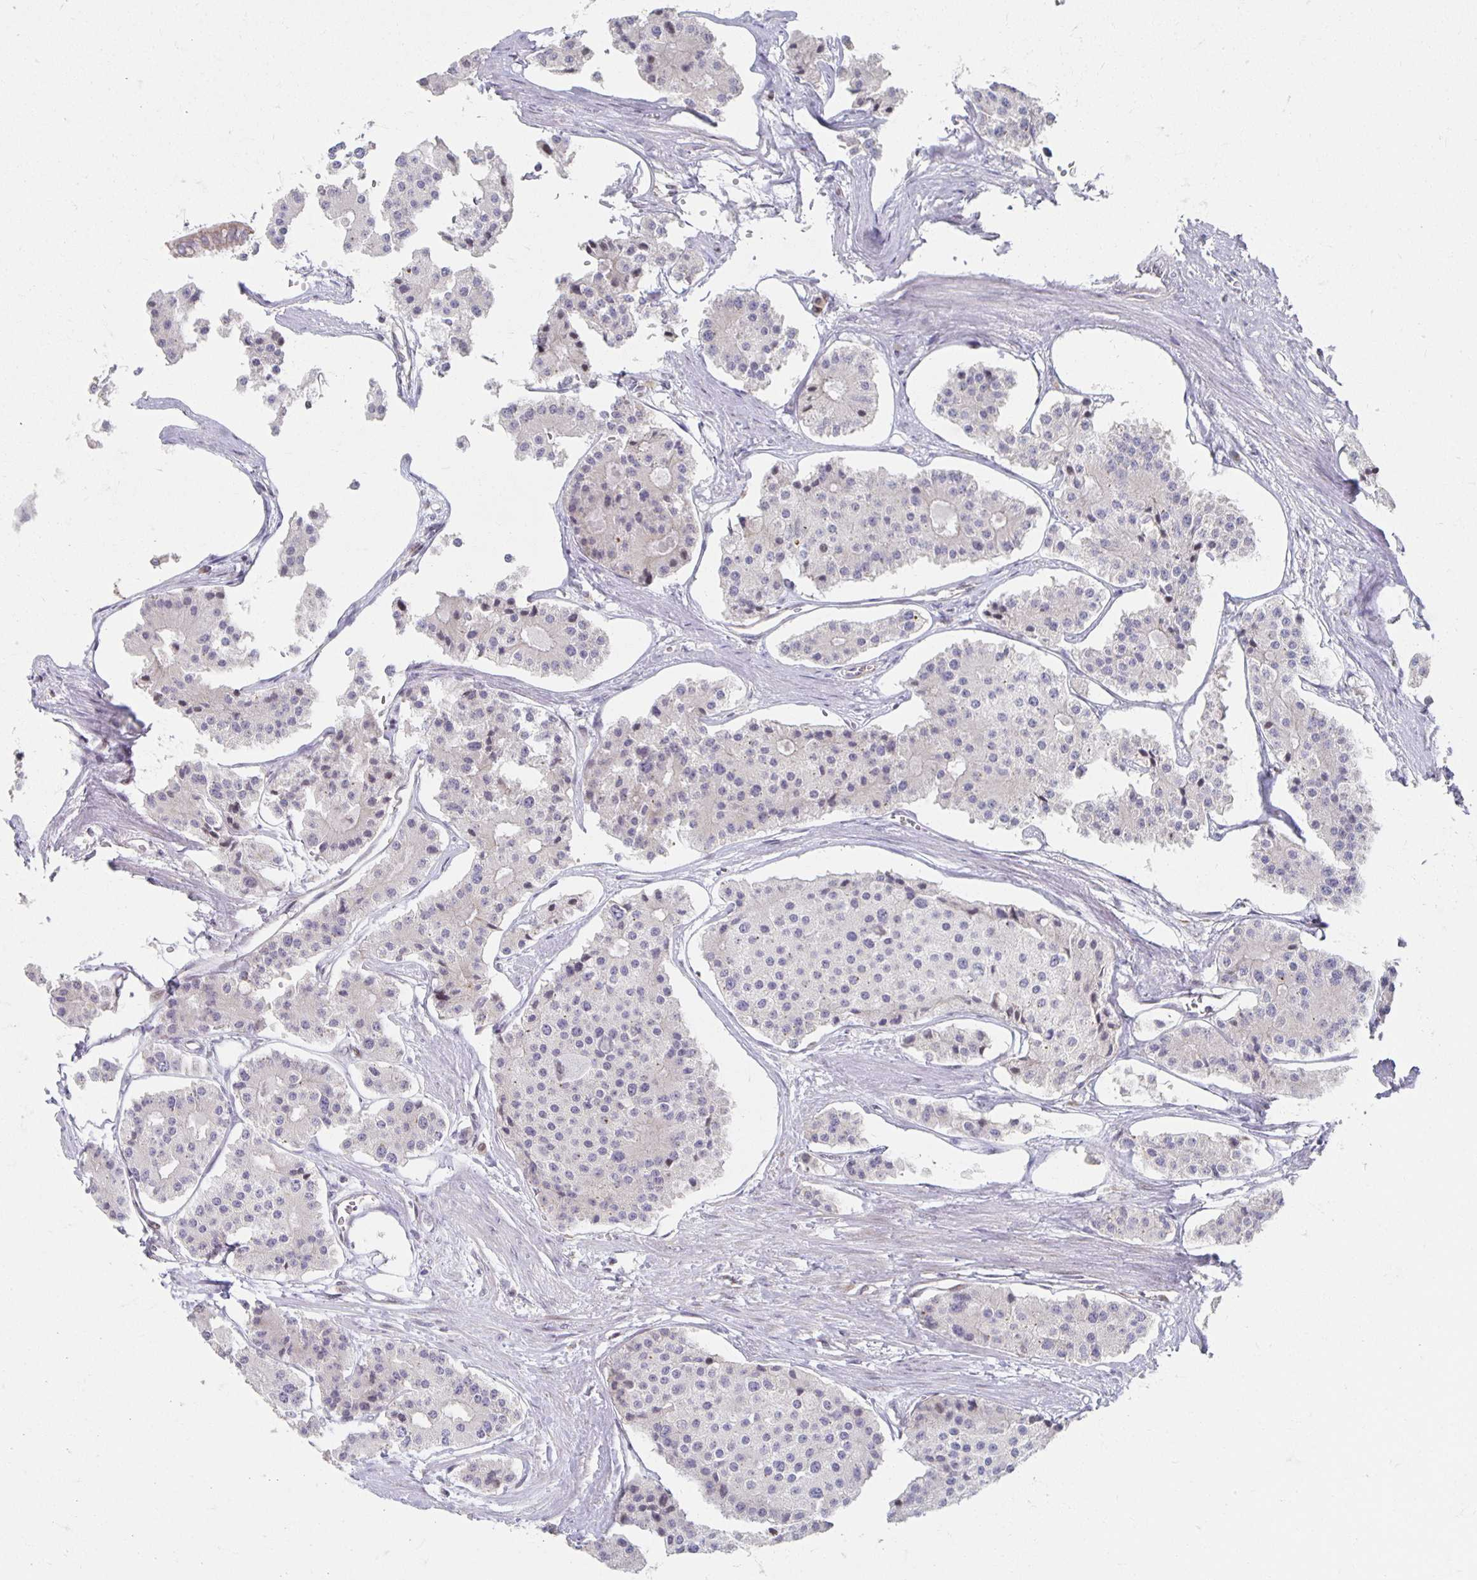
{"staining": {"intensity": "negative", "quantity": "none", "location": "none"}, "tissue": "carcinoid", "cell_type": "Tumor cells", "image_type": "cancer", "snomed": [{"axis": "morphology", "description": "Carcinoid, malignant, NOS"}, {"axis": "topography", "description": "Small intestine"}], "caption": "Immunohistochemical staining of carcinoid (malignant) demonstrates no significant staining in tumor cells.", "gene": "HCFC1R1", "patient": {"sex": "female", "age": 65}}